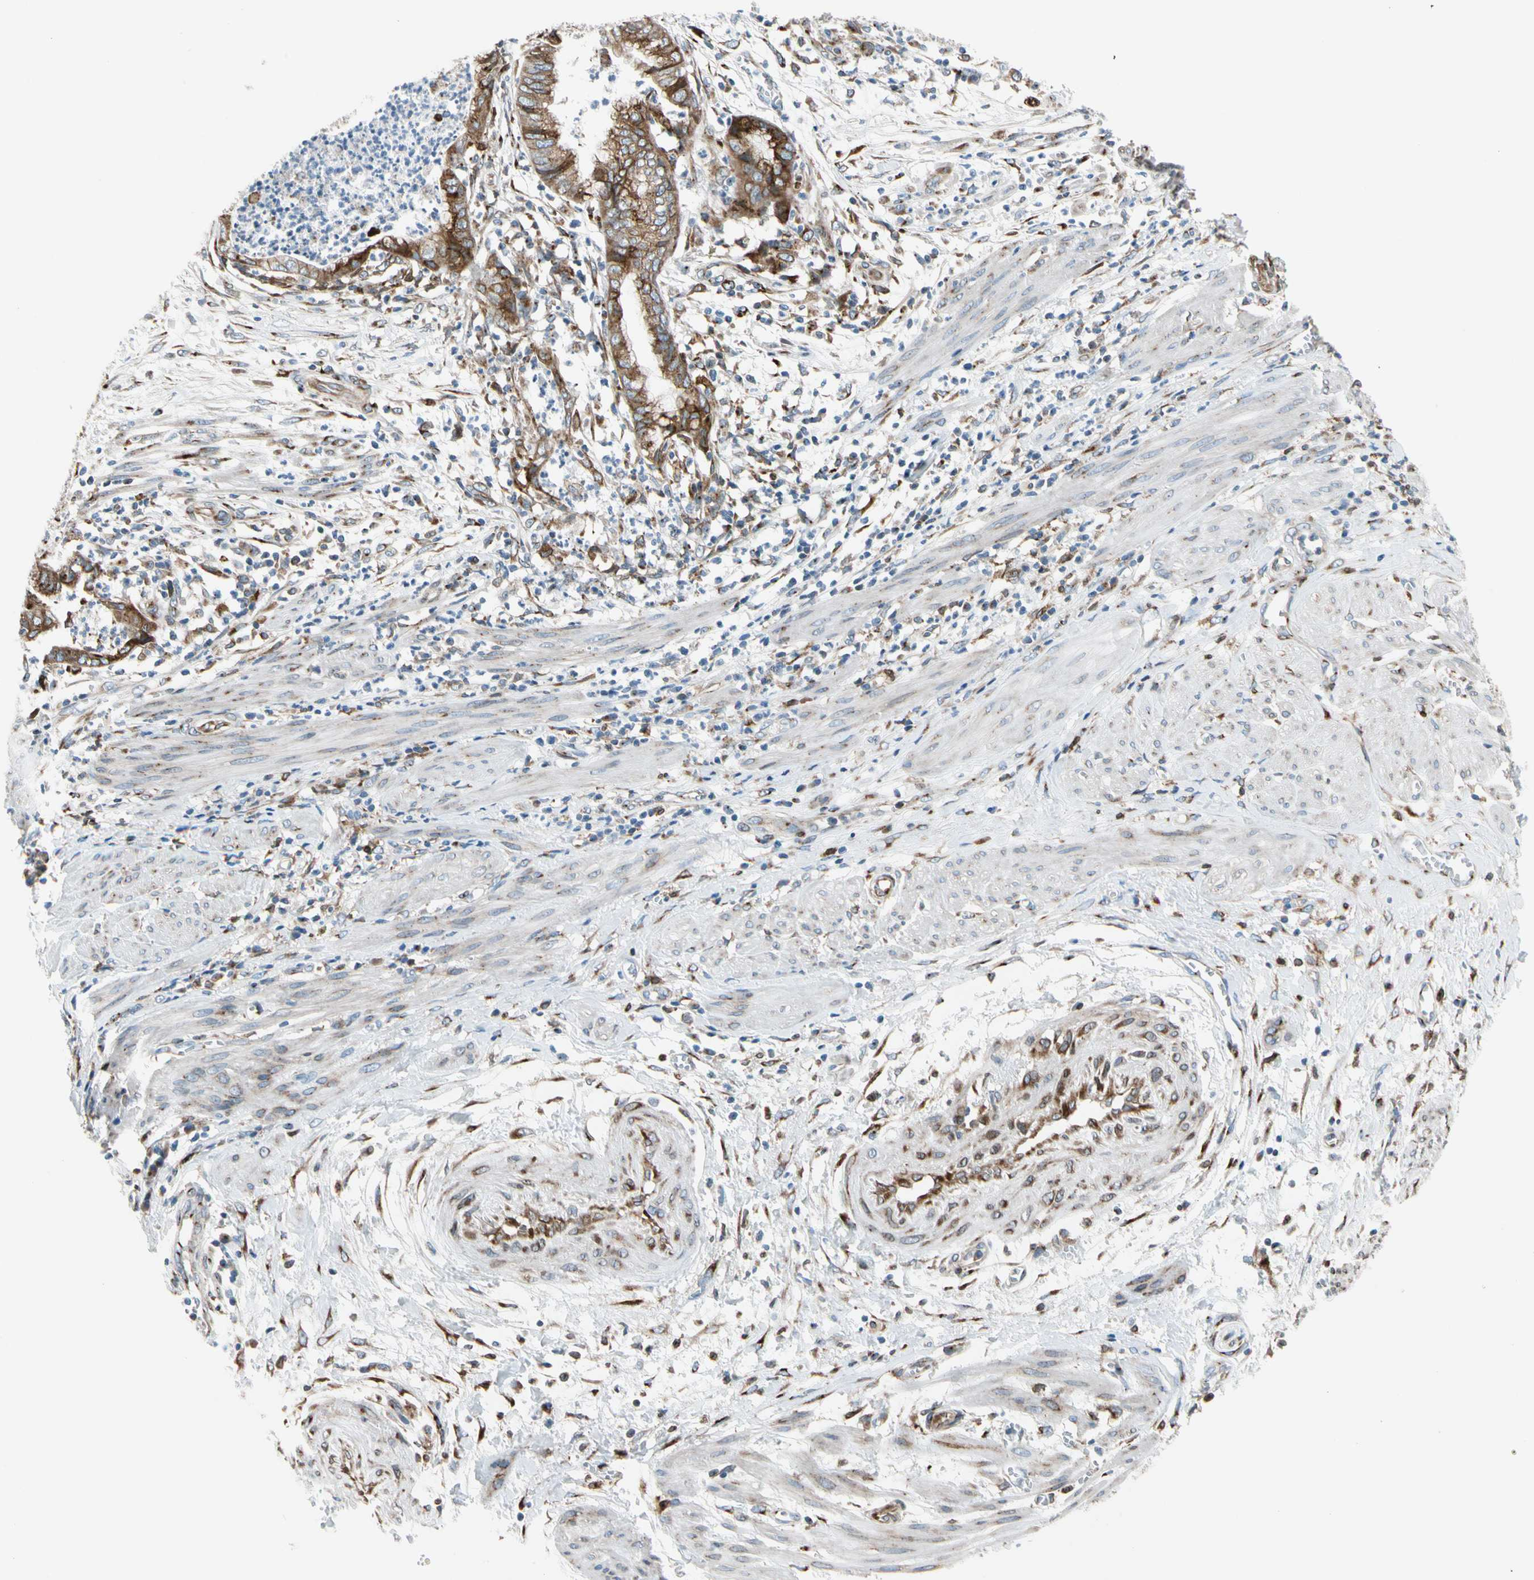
{"staining": {"intensity": "strong", "quantity": ">75%", "location": "cytoplasmic/membranous"}, "tissue": "endometrial cancer", "cell_type": "Tumor cells", "image_type": "cancer", "snomed": [{"axis": "morphology", "description": "Necrosis, NOS"}, {"axis": "morphology", "description": "Adenocarcinoma, NOS"}, {"axis": "topography", "description": "Endometrium"}], "caption": "The immunohistochemical stain labels strong cytoplasmic/membranous positivity in tumor cells of endometrial adenocarcinoma tissue.", "gene": "NUCB1", "patient": {"sex": "female", "age": 79}}